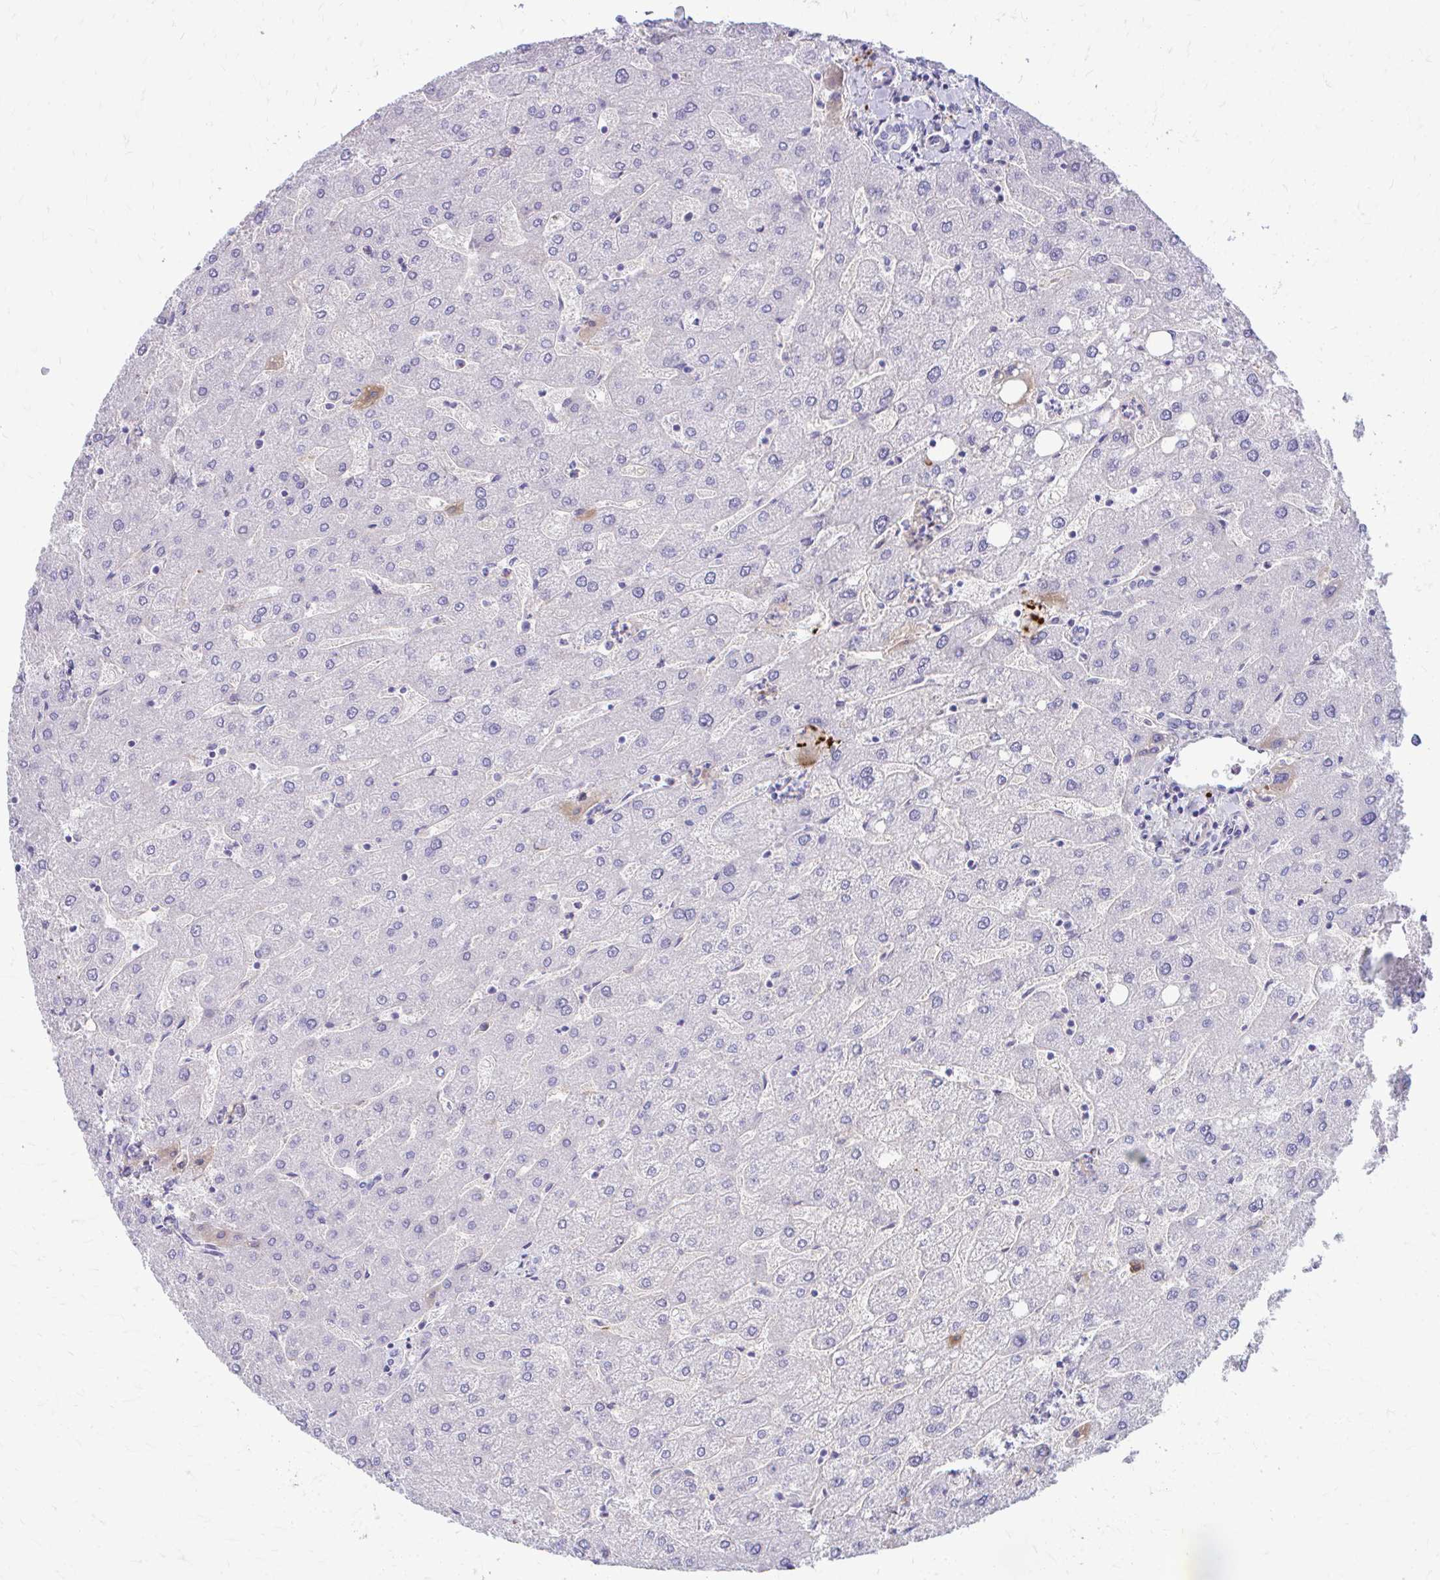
{"staining": {"intensity": "negative", "quantity": "none", "location": "none"}, "tissue": "liver", "cell_type": "Cholangiocytes", "image_type": "normal", "snomed": [{"axis": "morphology", "description": "Normal tissue, NOS"}, {"axis": "topography", "description": "Liver"}], "caption": "This micrograph is of unremarkable liver stained with IHC to label a protein in brown with the nuclei are counter-stained blue. There is no expression in cholangiocytes.", "gene": "CFH", "patient": {"sex": "male", "age": 67}}